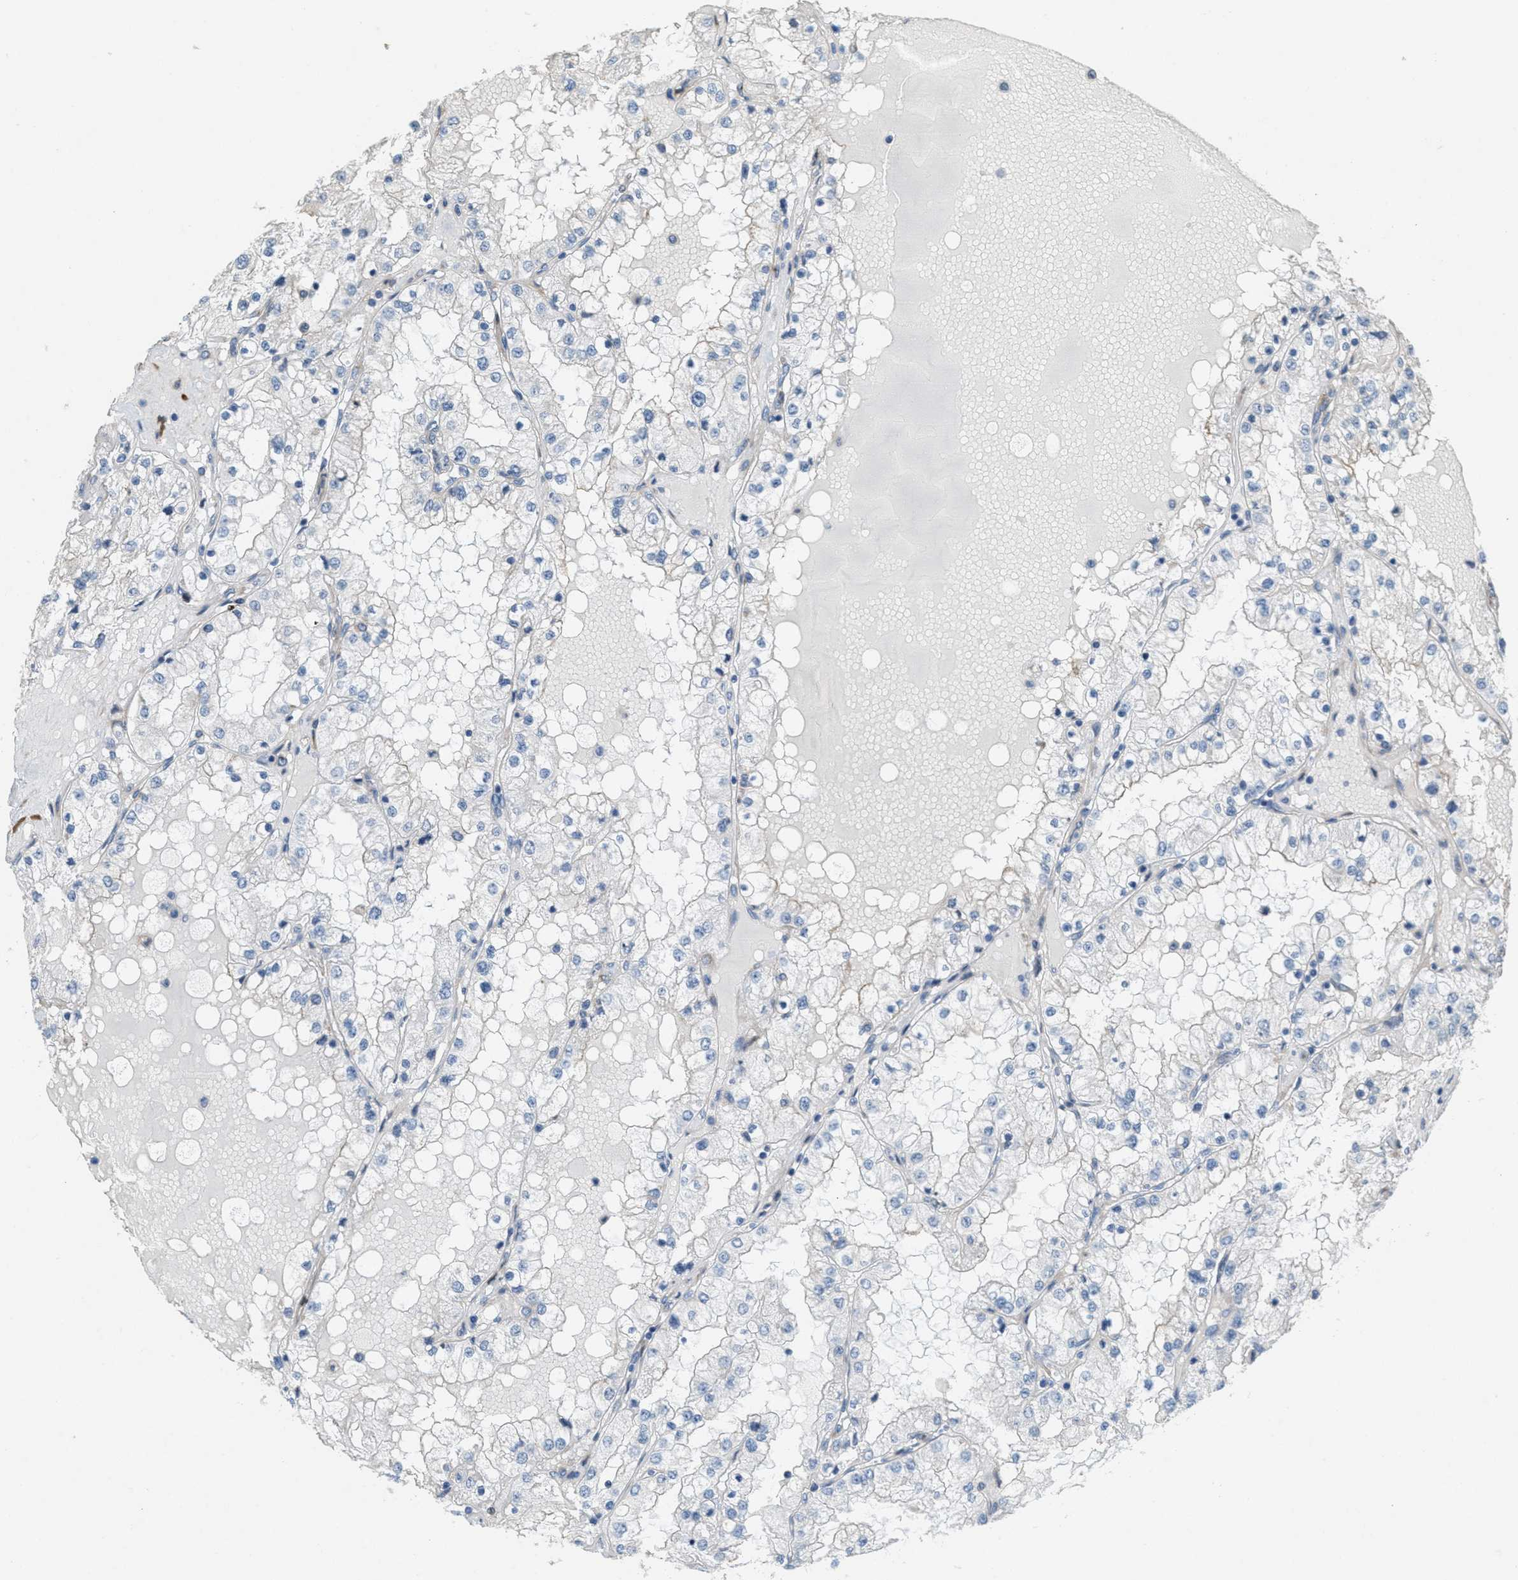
{"staining": {"intensity": "negative", "quantity": "none", "location": "none"}, "tissue": "renal cancer", "cell_type": "Tumor cells", "image_type": "cancer", "snomed": [{"axis": "morphology", "description": "Adenocarcinoma, NOS"}, {"axis": "topography", "description": "Kidney"}], "caption": "Human adenocarcinoma (renal) stained for a protein using immunohistochemistry (IHC) displays no positivity in tumor cells.", "gene": "ADCY5", "patient": {"sex": "male", "age": 68}}